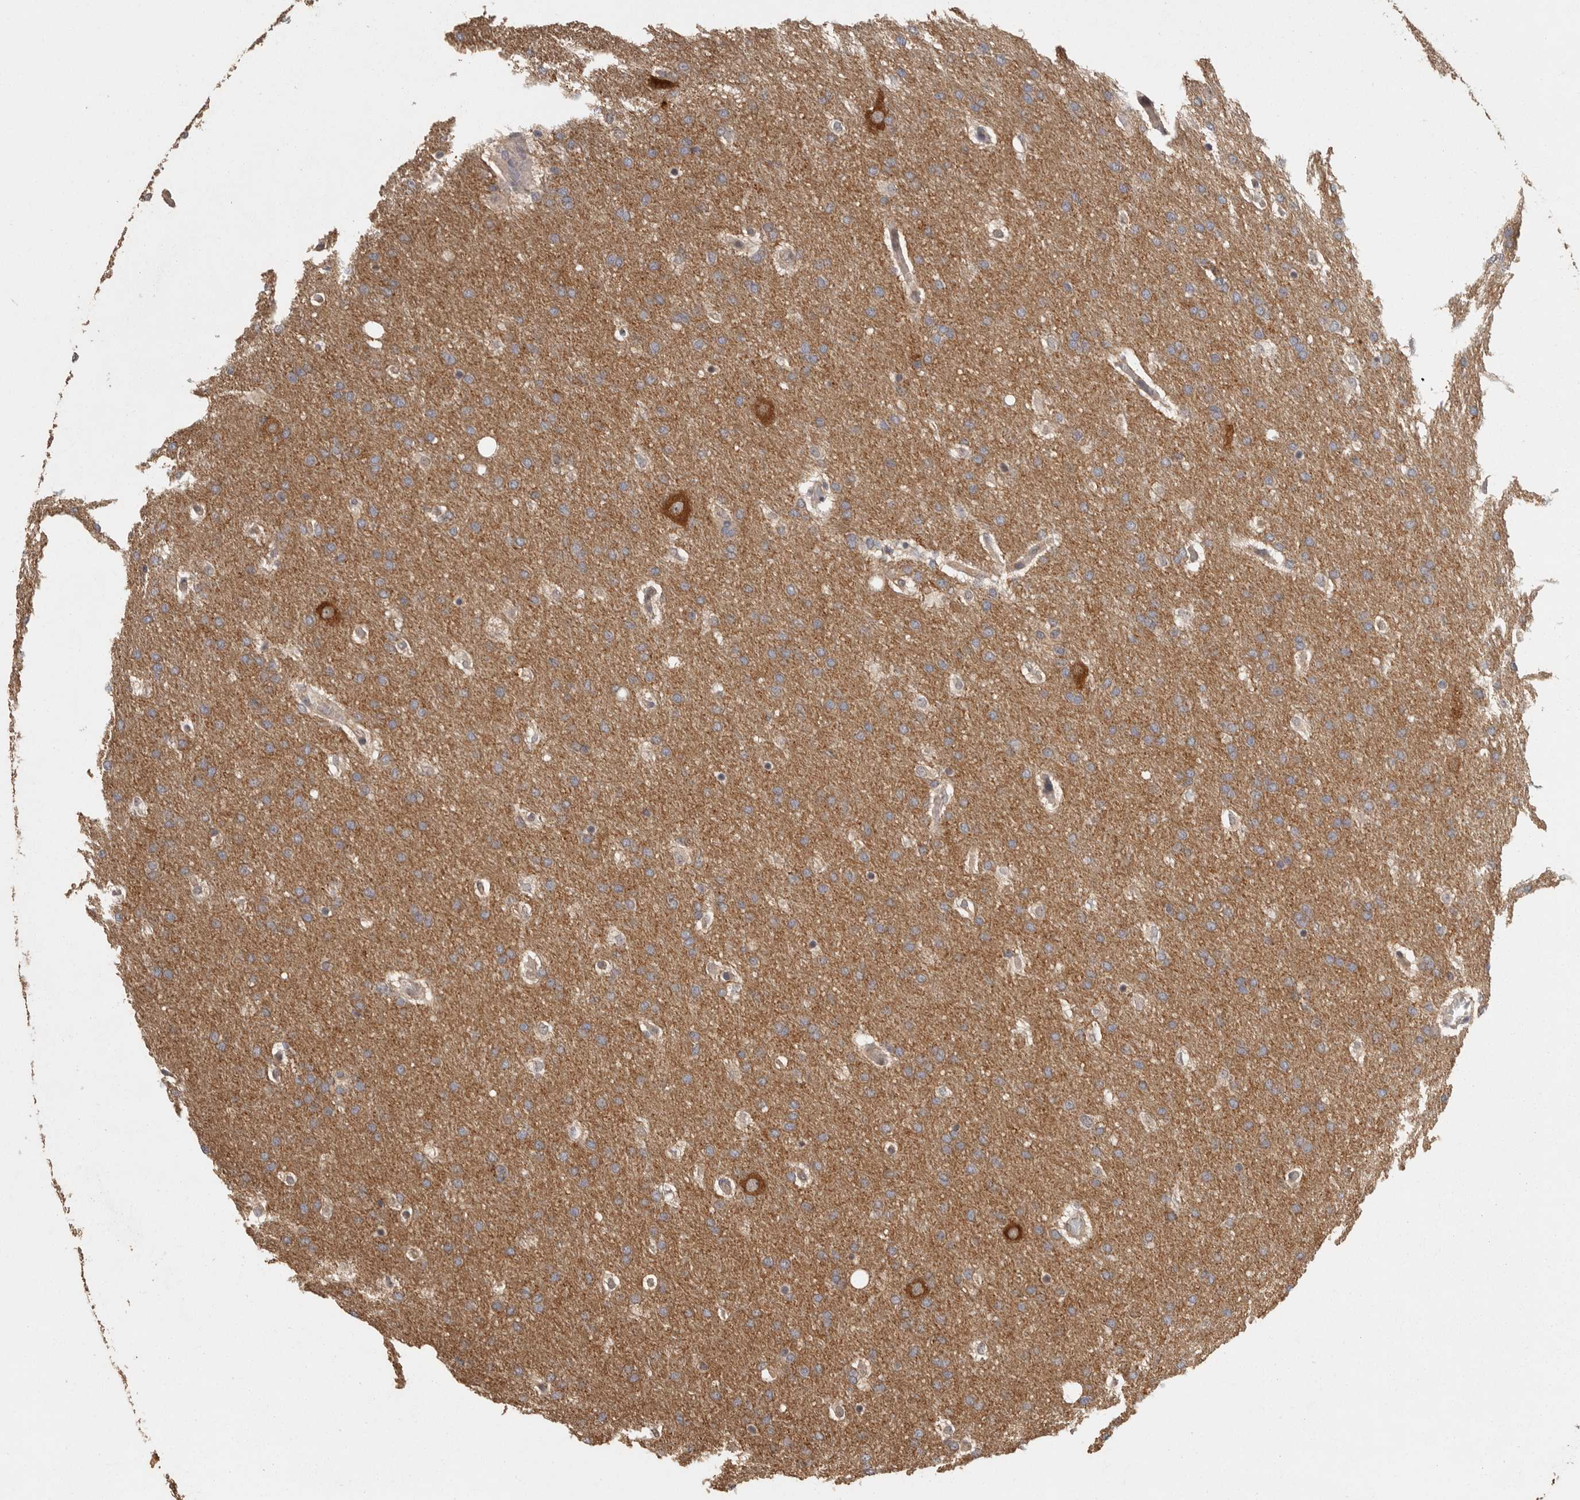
{"staining": {"intensity": "moderate", "quantity": ">75%", "location": "cytoplasmic/membranous"}, "tissue": "glioma", "cell_type": "Tumor cells", "image_type": "cancer", "snomed": [{"axis": "morphology", "description": "Glioma, malignant, Low grade"}, {"axis": "topography", "description": "Brain"}], "caption": "A high-resolution histopathology image shows IHC staining of low-grade glioma (malignant), which shows moderate cytoplasmic/membranous positivity in approximately >75% of tumor cells.", "gene": "BAIAP2", "patient": {"sex": "female", "age": 37}}